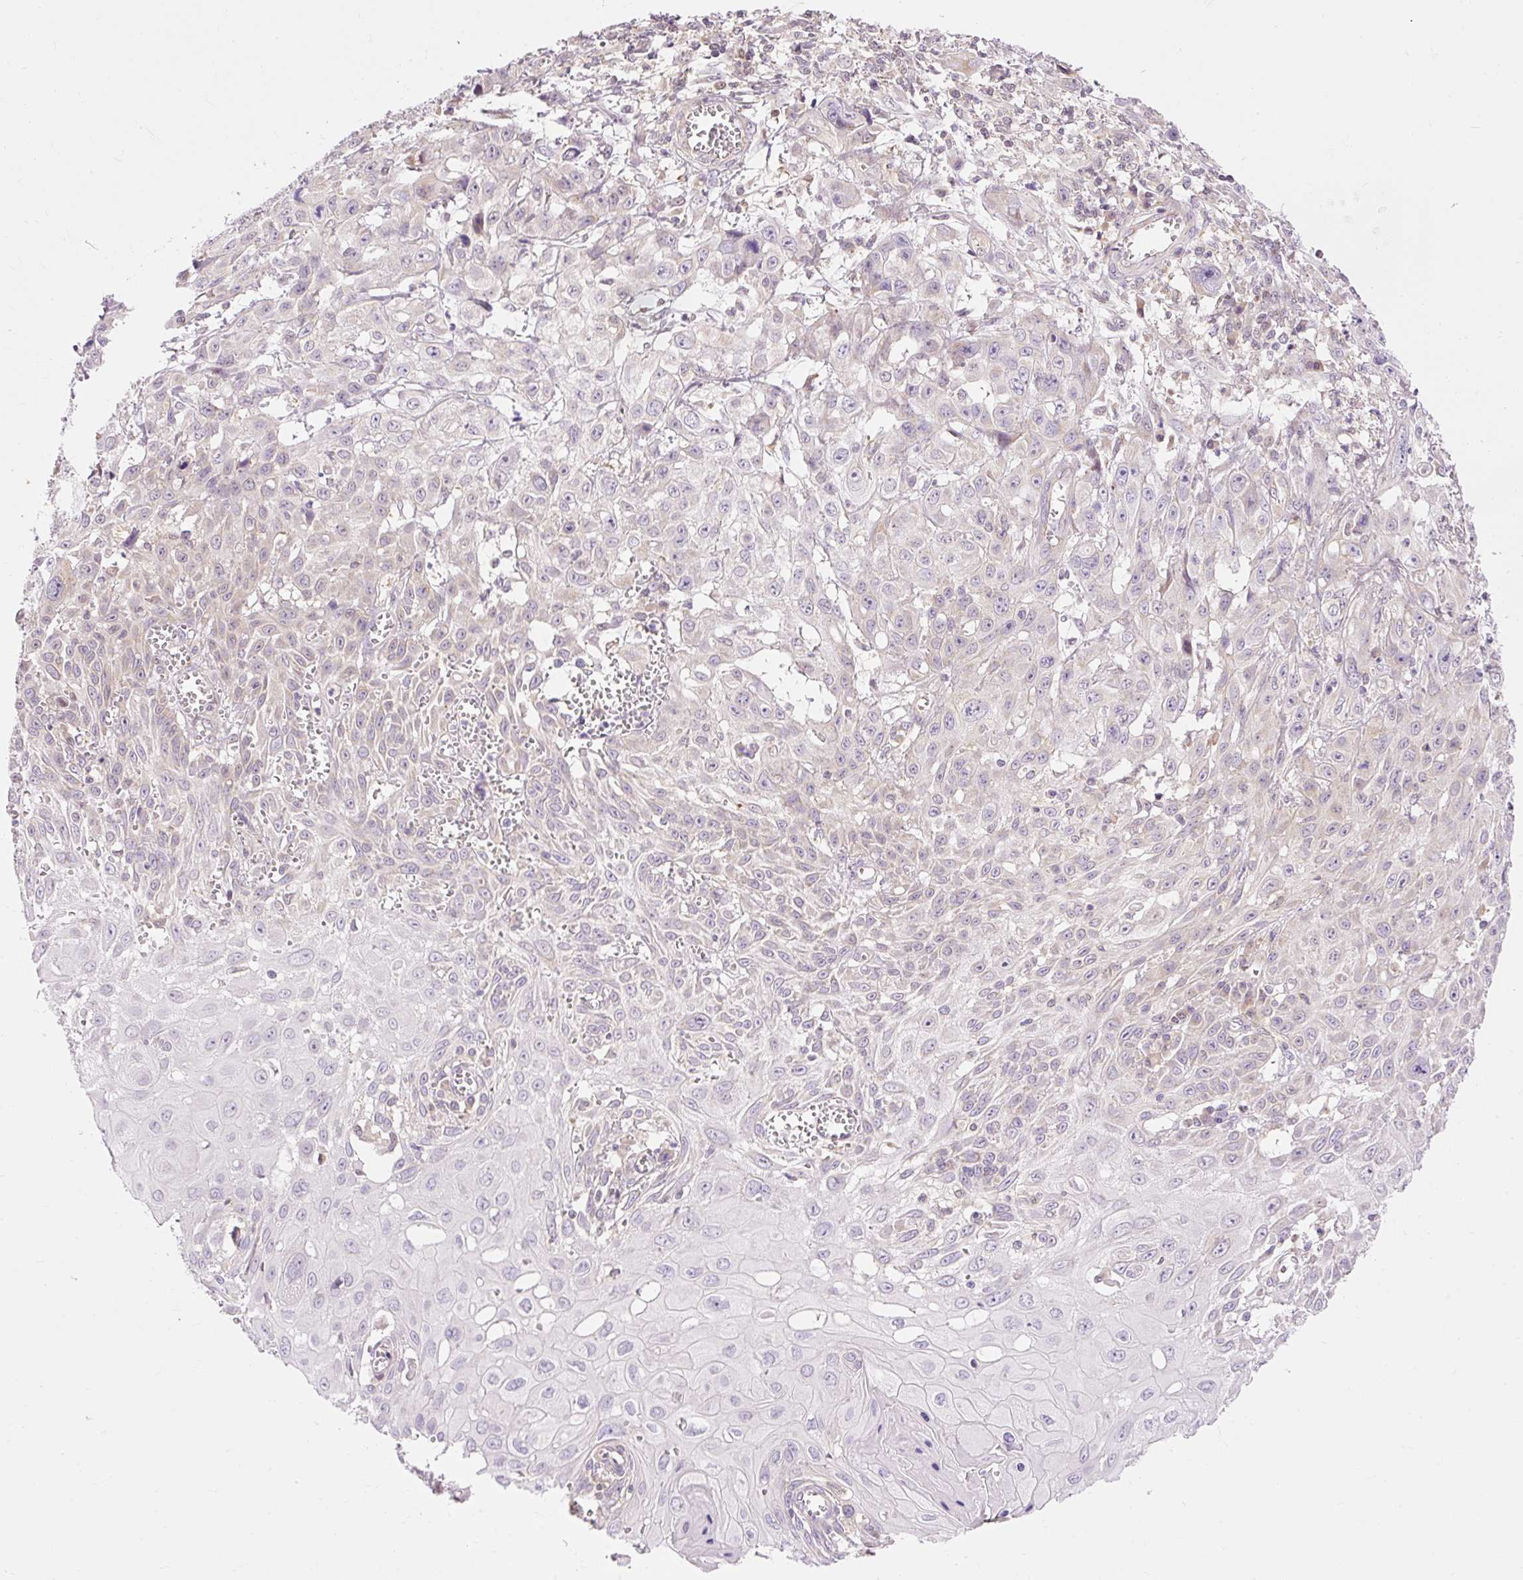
{"staining": {"intensity": "negative", "quantity": "none", "location": "none"}, "tissue": "skin cancer", "cell_type": "Tumor cells", "image_type": "cancer", "snomed": [{"axis": "morphology", "description": "Squamous cell carcinoma, NOS"}, {"axis": "topography", "description": "Skin"}, {"axis": "topography", "description": "Vulva"}], "caption": "DAB immunohistochemical staining of squamous cell carcinoma (skin) displays no significant positivity in tumor cells.", "gene": "IMMT", "patient": {"sex": "female", "age": 71}}